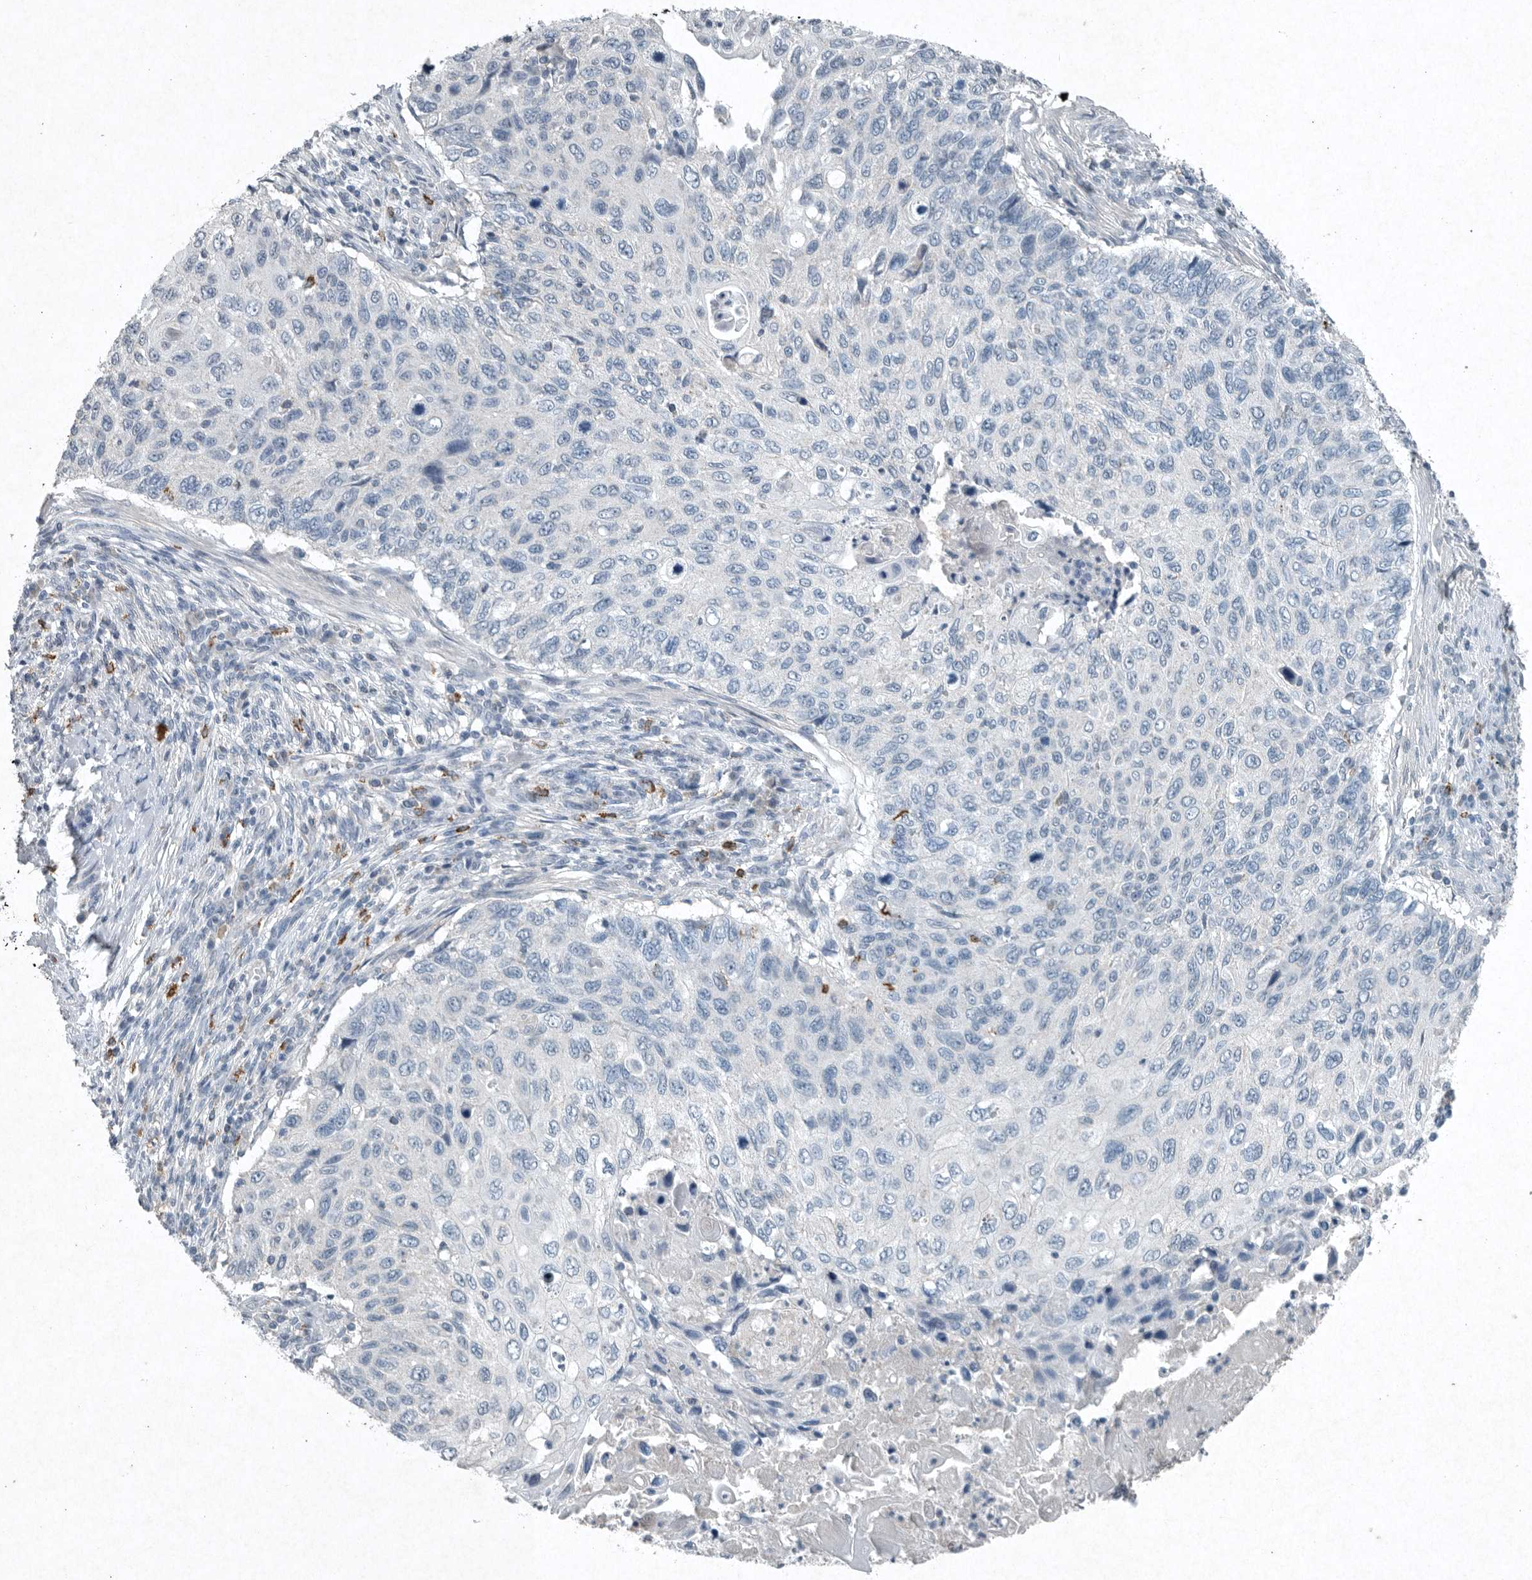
{"staining": {"intensity": "negative", "quantity": "none", "location": "none"}, "tissue": "cervical cancer", "cell_type": "Tumor cells", "image_type": "cancer", "snomed": [{"axis": "morphology", "description": "Squamous cell carcinoma, NOS"}, {"axis": "topography", "description": "Cervix"}], "caption": "This is an immunohistochemistry image of cervical cancer (squamous cell carcinoma). There is no positivity in tumor cells.", "gene": "IL20", "patient": {"sex": "female", "age": 70}}